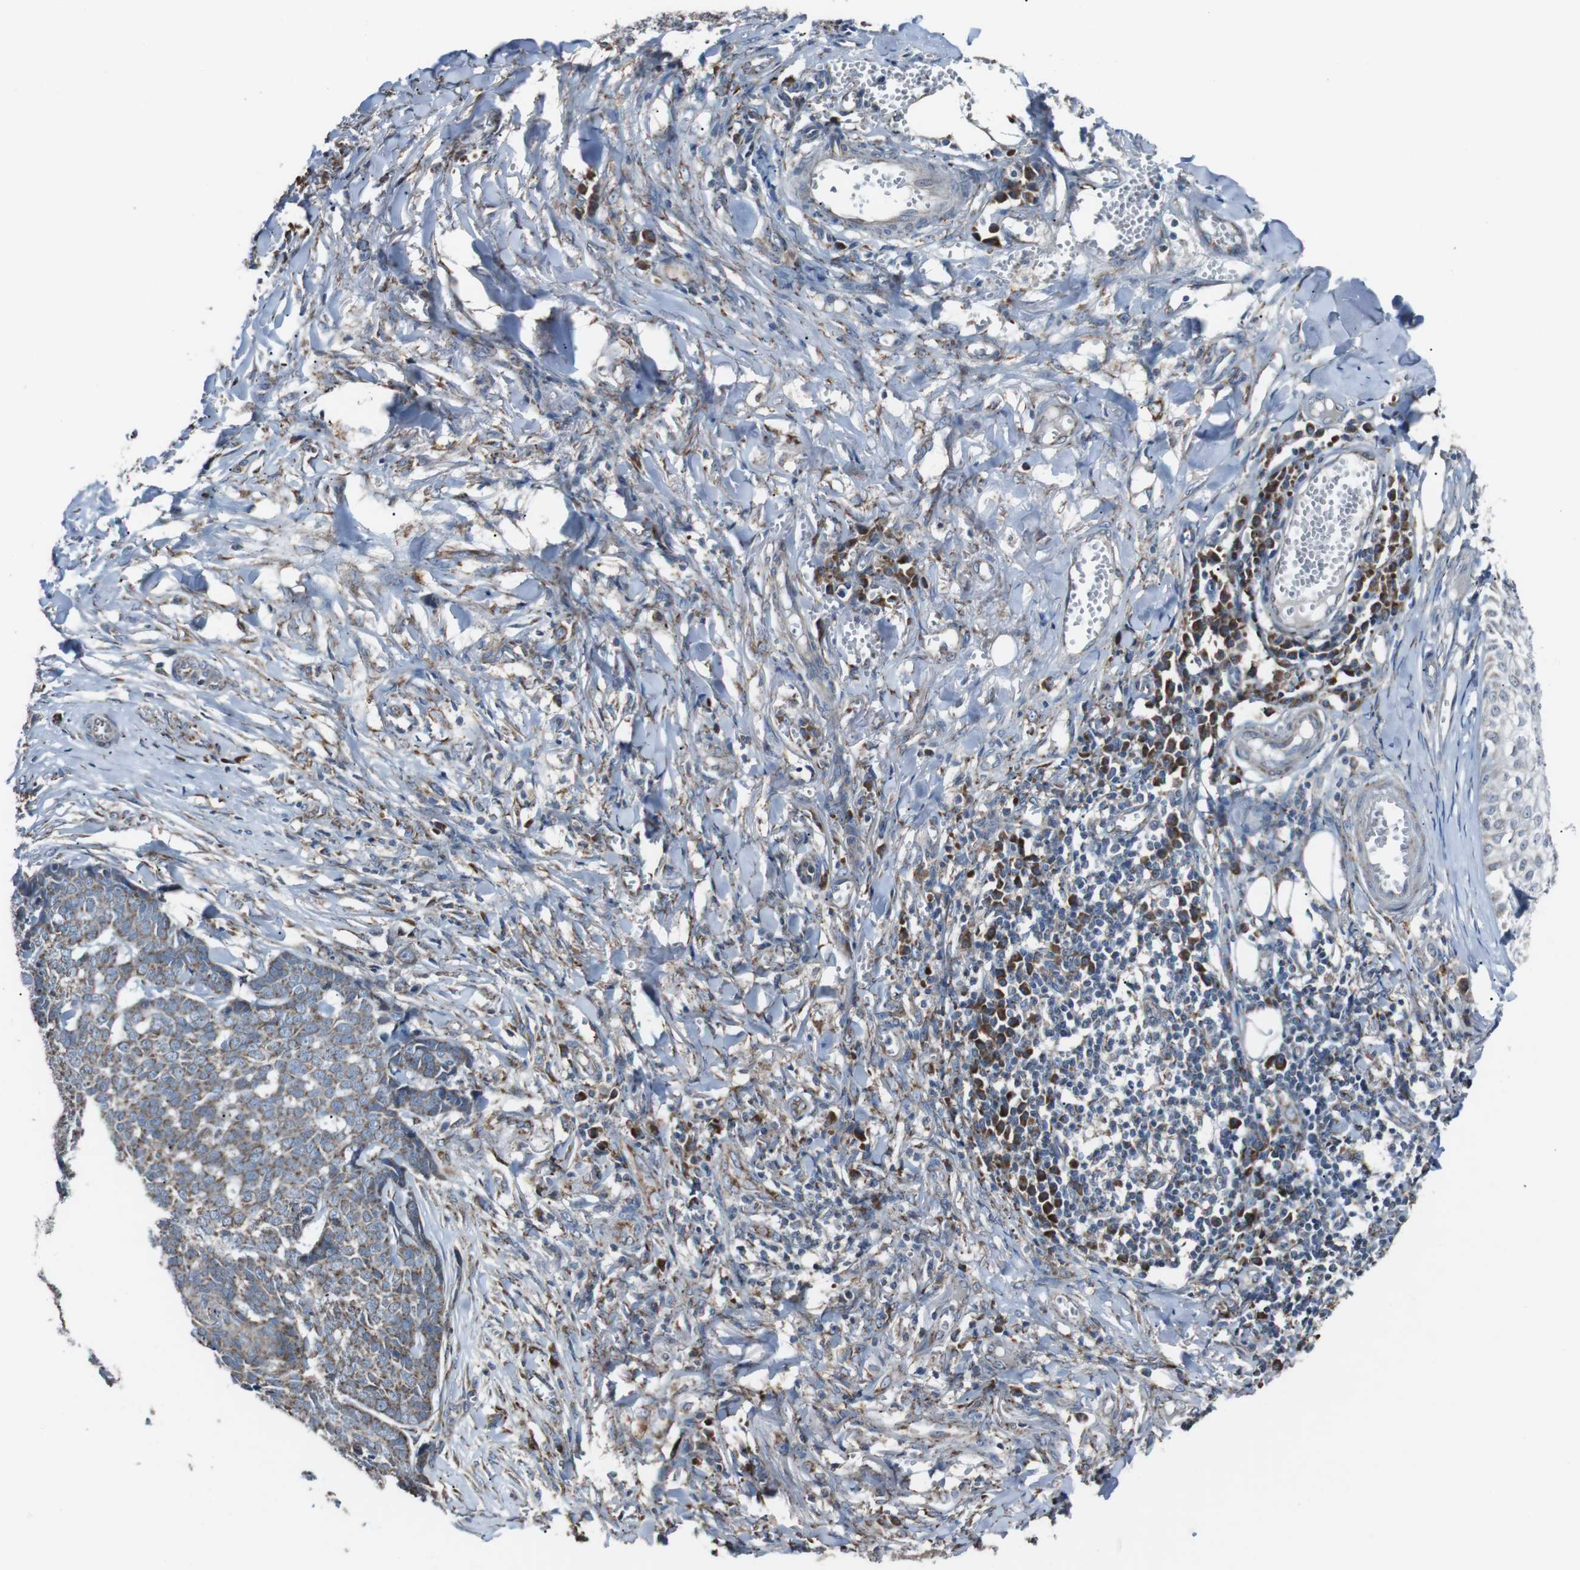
{"staining": {"intensity": "weak", "quantity": ">75%", "location": "cytoplasmic/membranous"}, "tissue": "skin cancer", "cell_type": "Tumor cells", "image_type": "cancer", "snomed": [{"axis": "morphology", "description": "Basal cell carcinoma"}, {"axis": "topography", "description": "Skin"}], "caption": "Protein expression analysis of skin cancer (basal cell carcinoma) demonstrates weak cytoplasmic/membranous staining in approximately >75% of tumor cells.", "gene": "CISD2", "patient": {"sex": "male", "age": 84}}